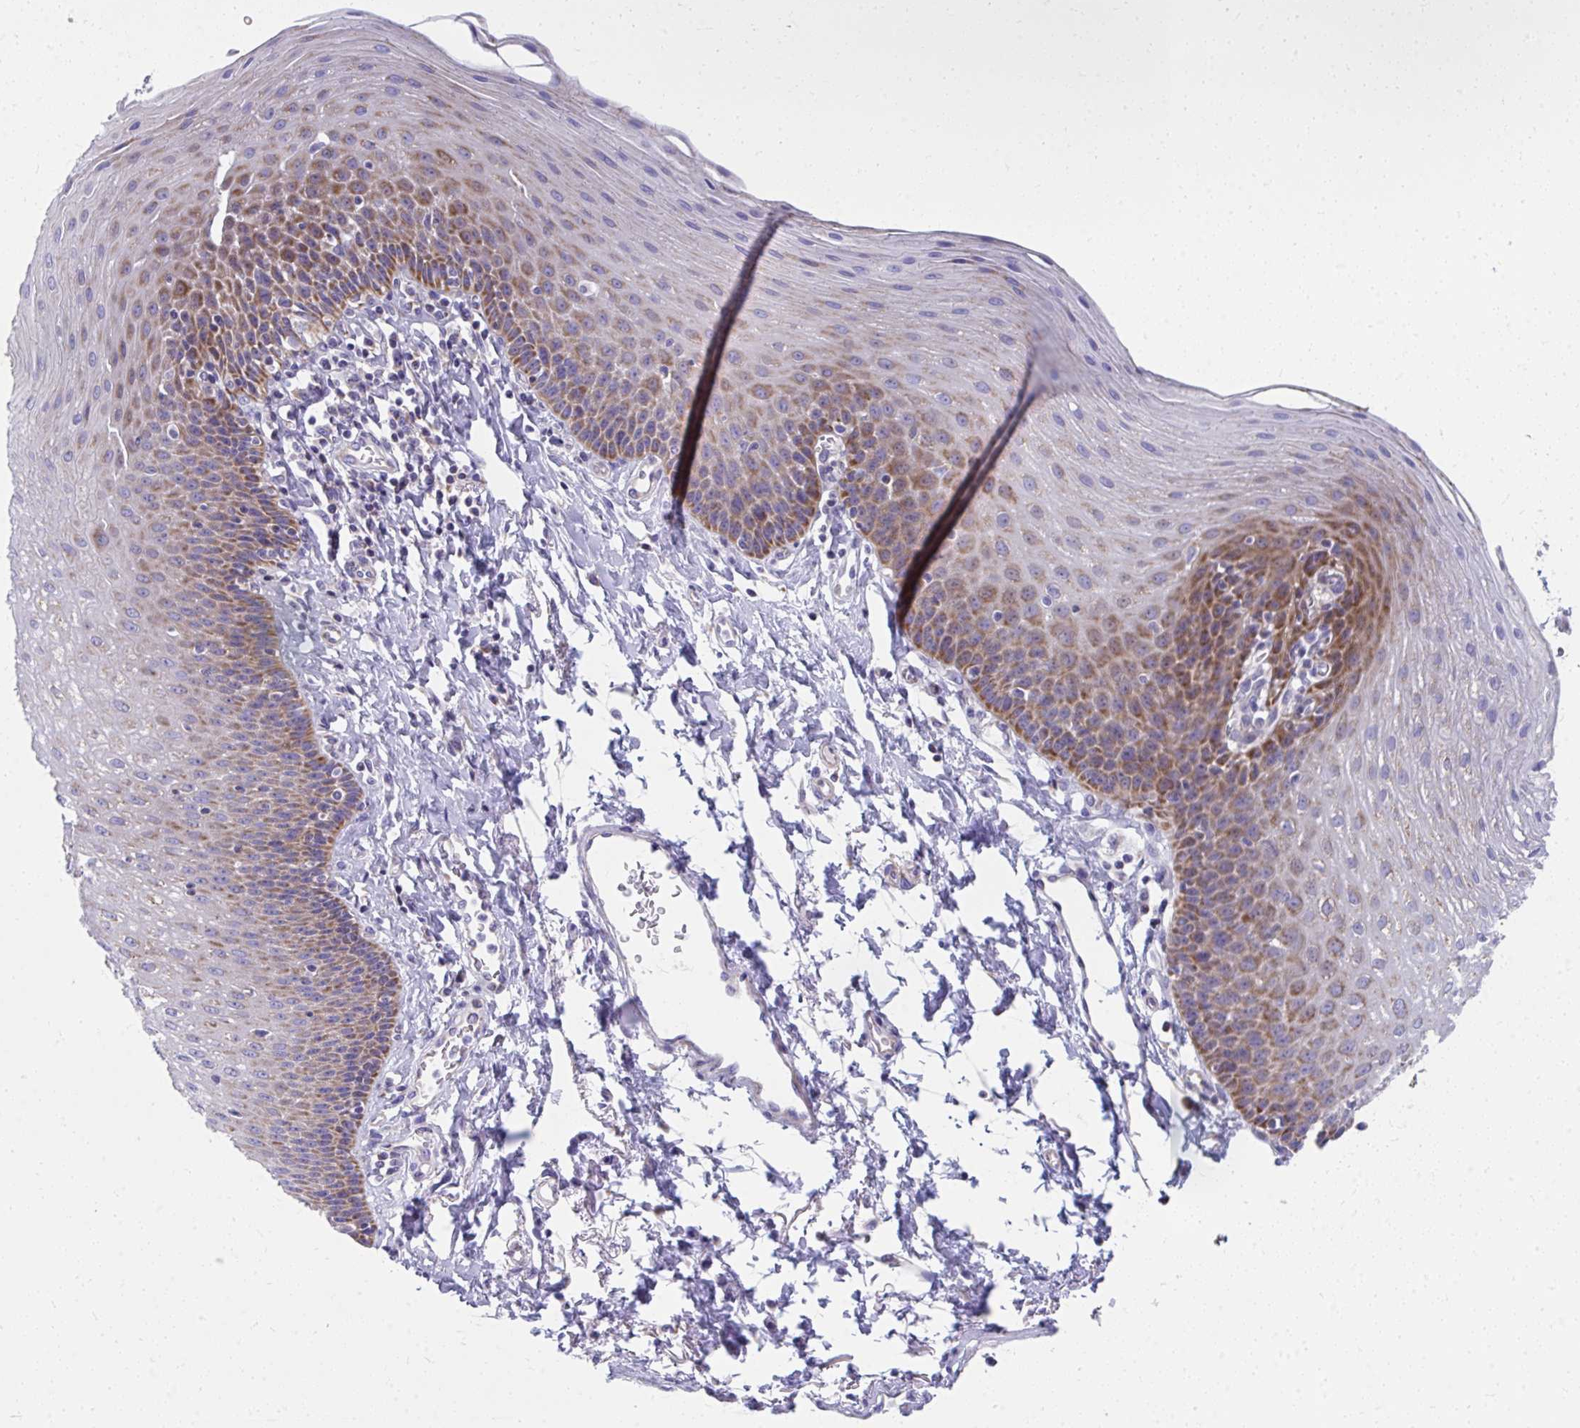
{"staining": {"intensity": "moderate", "quantity": "25%-75%", "location": "cytoplasmic/membranous"}, "tissue": "esophagus", "cell_type": "Squamous epithelial cells", "image_type": "normal", "snomed": [{"axis": "morphology", "description": "Normal tissue, NOS"}, {"axis": "topography", "description": "Esophagus"}], "caption": "An image showing moderate cytoplasmic/membranous positivity in approximately 25%-75% of squamous epithelial cells in normal esophagus, as visualized by brown immunohistochemical staining.", "gene": "IL37", "patient": {"sex": "female", "age": 81}}